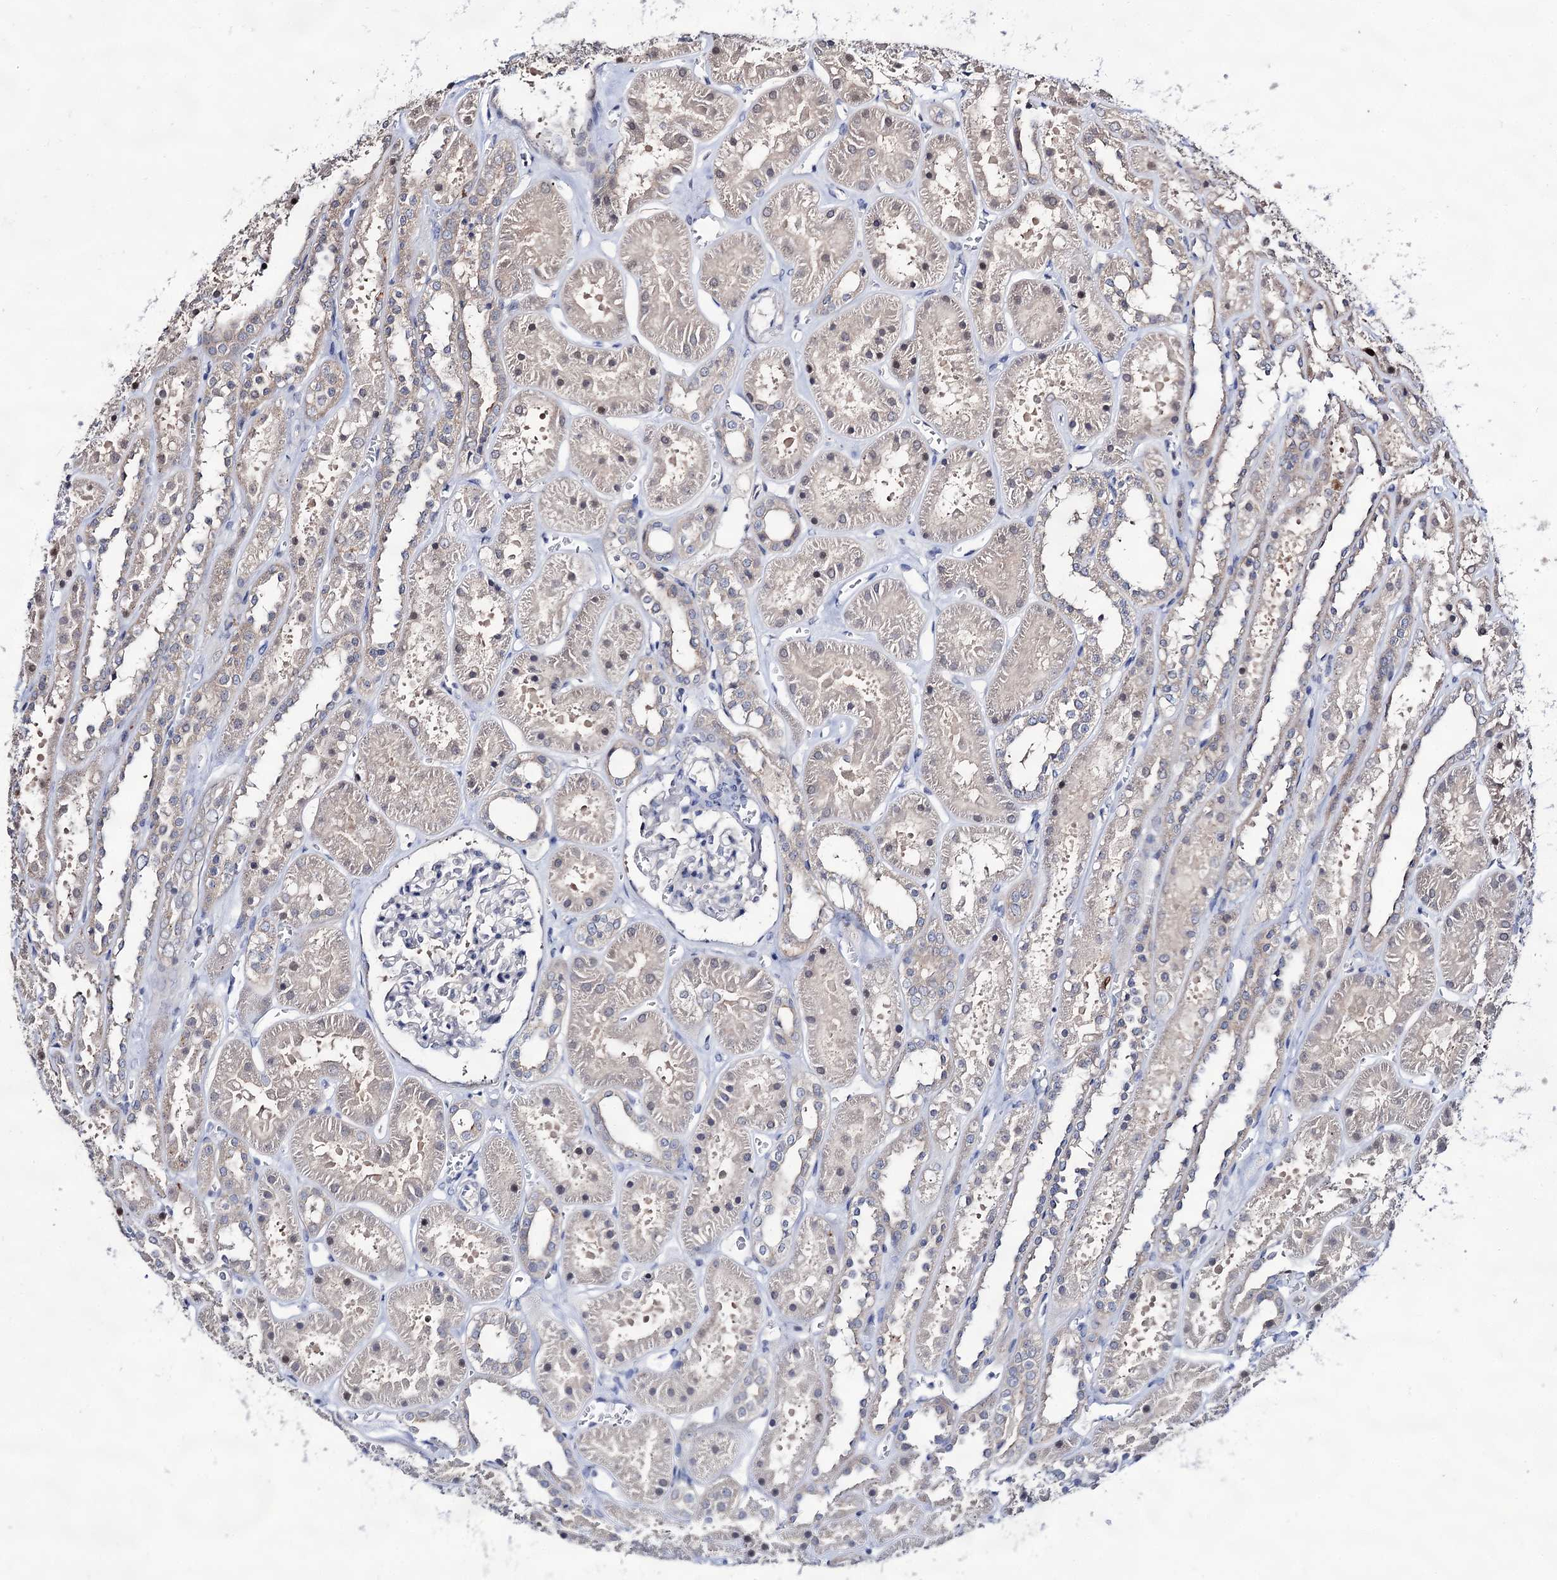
{"staining": {"intensity": "negative", "quantity": "none", "location": "none"}, "tissue": "kidney", "cell_type": "Cells in glomeruli", "image_type": "normal", "snomed": [{"axis": "morphology", "description": "Normal tissue, NOS"}, {"axis": "topography", "description": "Kidney"}], "caption": "This is an immunohistochemistry (IHC) photomicrograph of unremarkable human kidney. There is no positivity in cells in glomeruli.", "gene": "ARFIP2", "patient": {"sex": "female", "age": 41}}